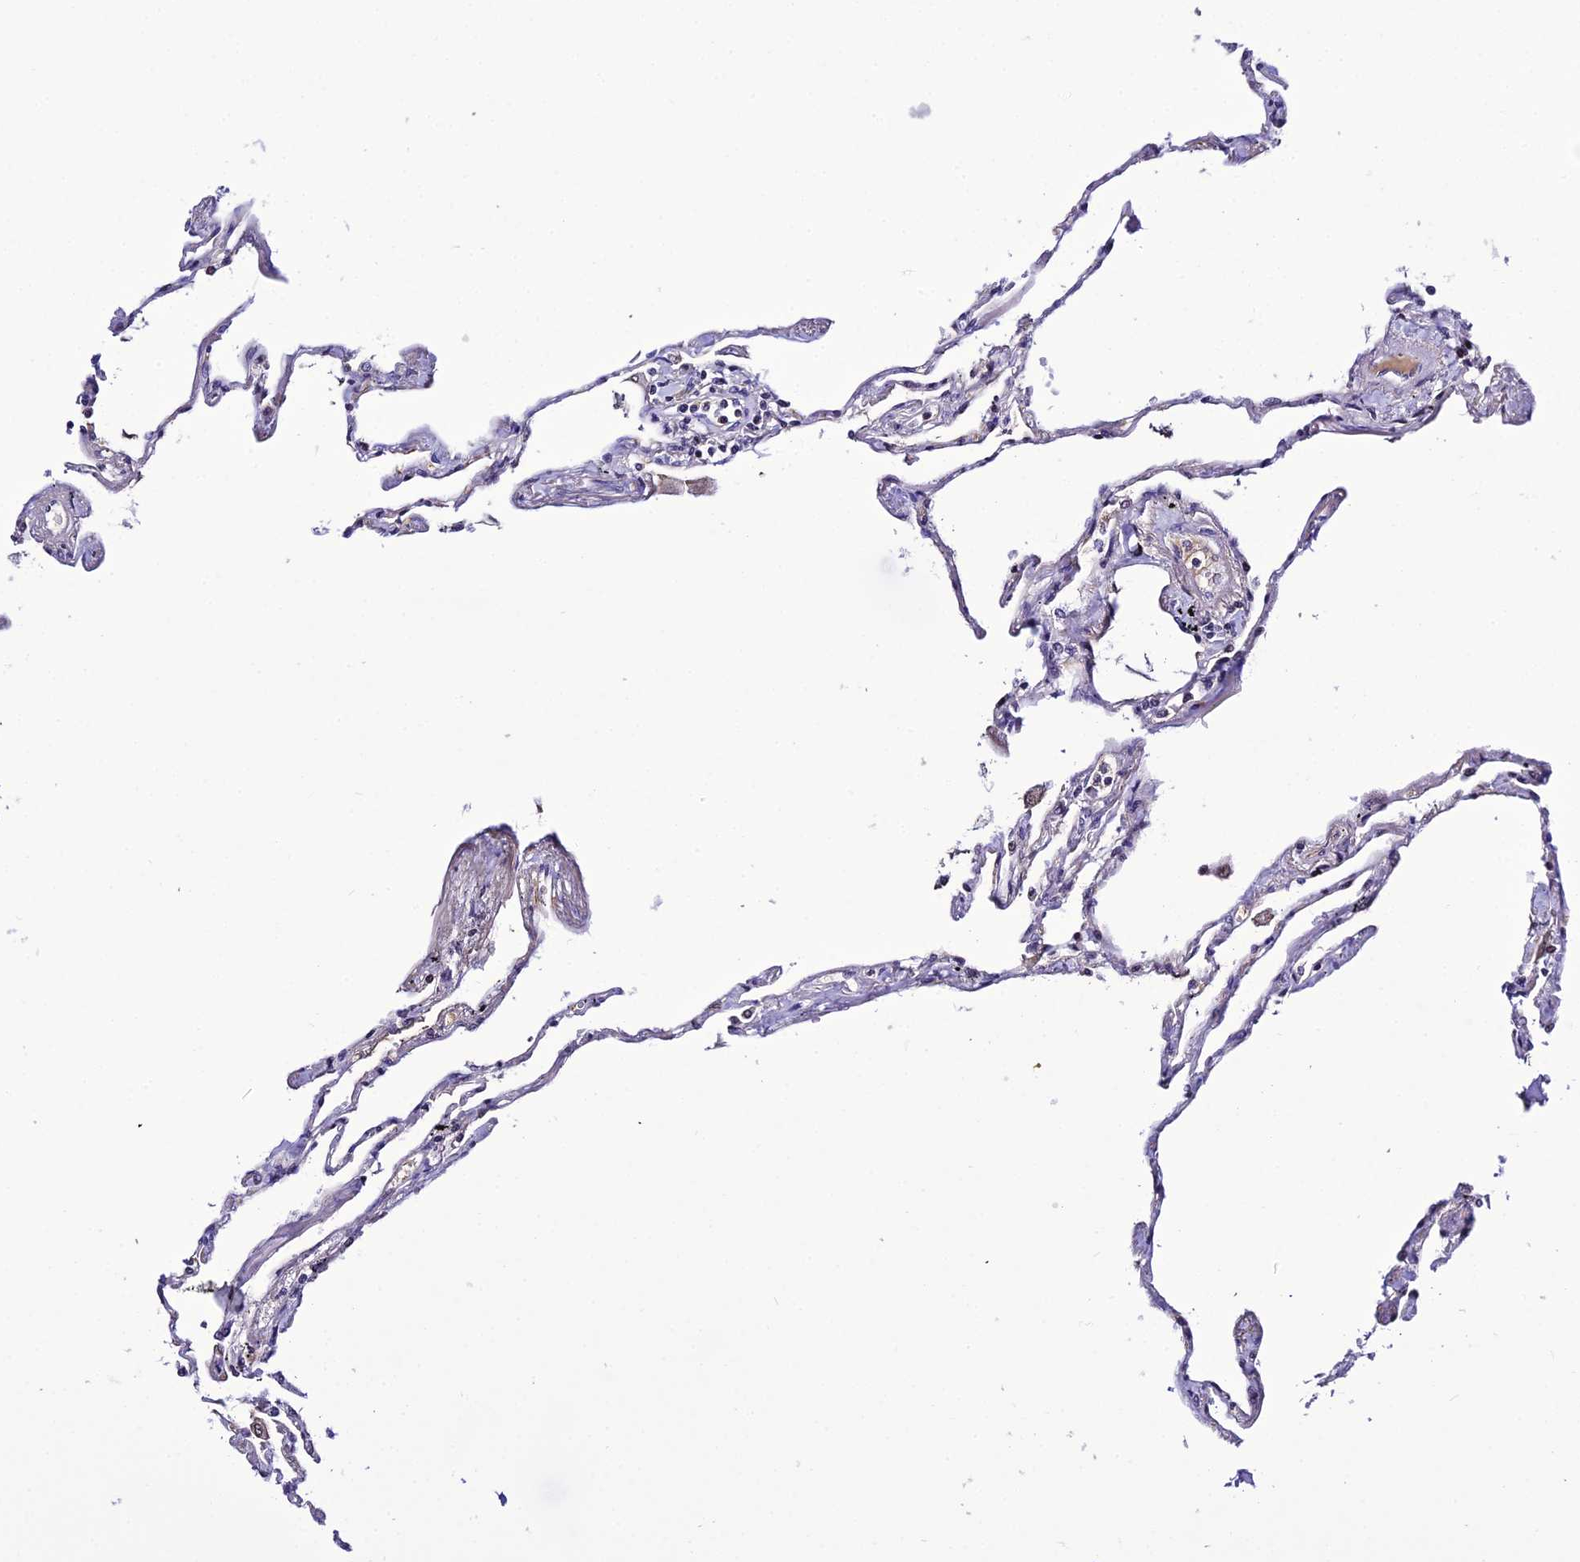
{"staining": {"intensity": "negative", "quantity": "none", "location": "none"}, "tissue": "lung", "cell_type": "Alveolar cells", "image_type": "normal", "snomed": [{"axis": "morphology", "description": "Normal tissue, NOS"}, {"axis": "topography", "description": "Lung"}], "caption": "This histopathology image is of normal lung stained with IHC to label a protein in brown with the nuclei are counter-stained blue. There is no positivity in alveolar cells.", "gene": "DEFB132", "patient": {"sex": "female", "age": 67}}